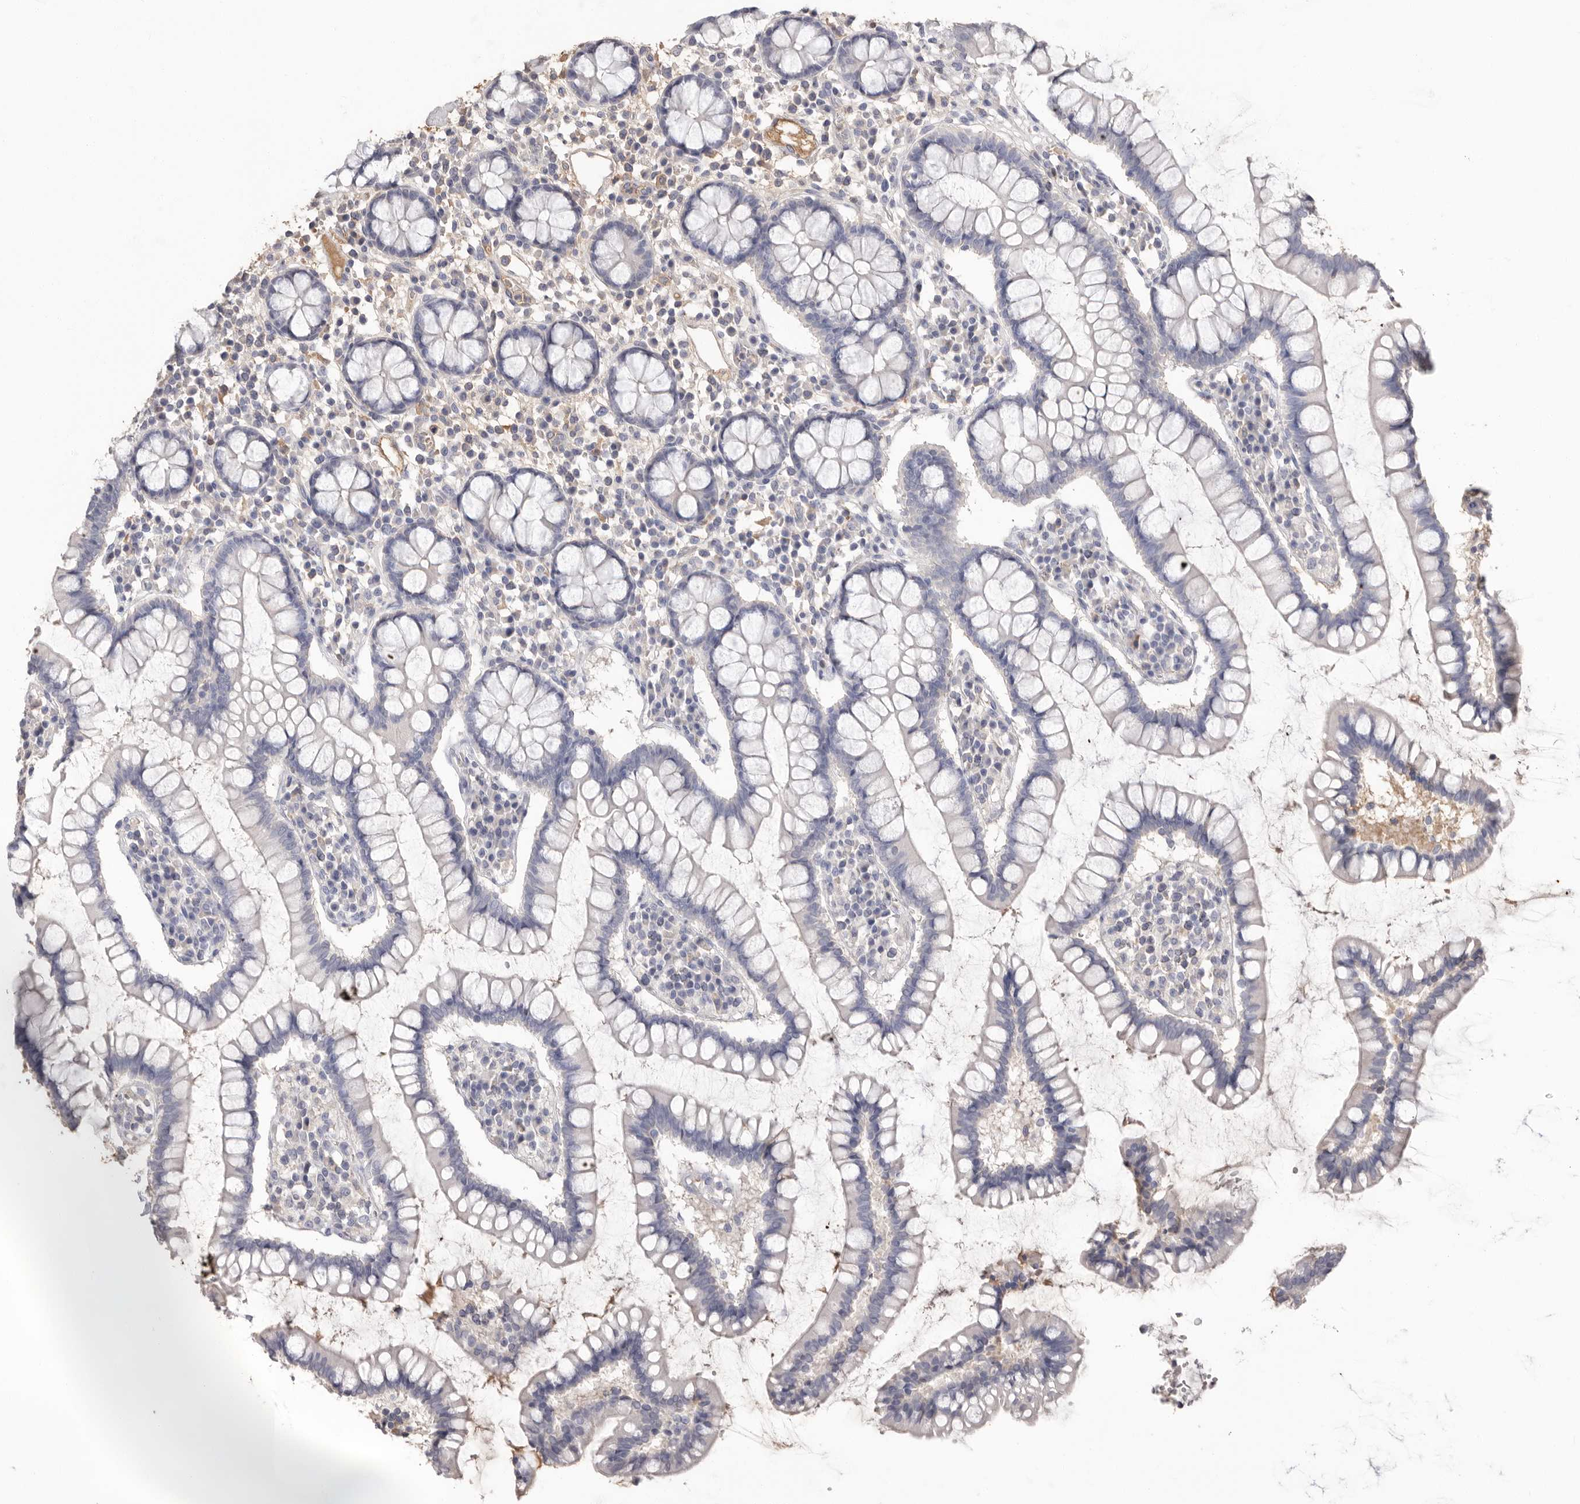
{"staining": {"intensity": "weak", "quantity": ">75%", "location": "cytoplasmic/membranous"}, "tissue": "colon", "cell_type": "Endothelial cells", "image_type": "normal", "snomed": [{"axis": "morphology", "description": "Normal tissue, NOS"}, {"axis": "topography", "description": "Colon"}], "caption": "IHC image of benign colon: colon stained using IHC displays low levels of weak protein expression localized specifically in the cytoplasmic/membranous of endothelial cells, appearing as a cytoplasmic/membranous brown color.", "gene": "APOA2", "patient": {"sex": "female", "age": 79}}